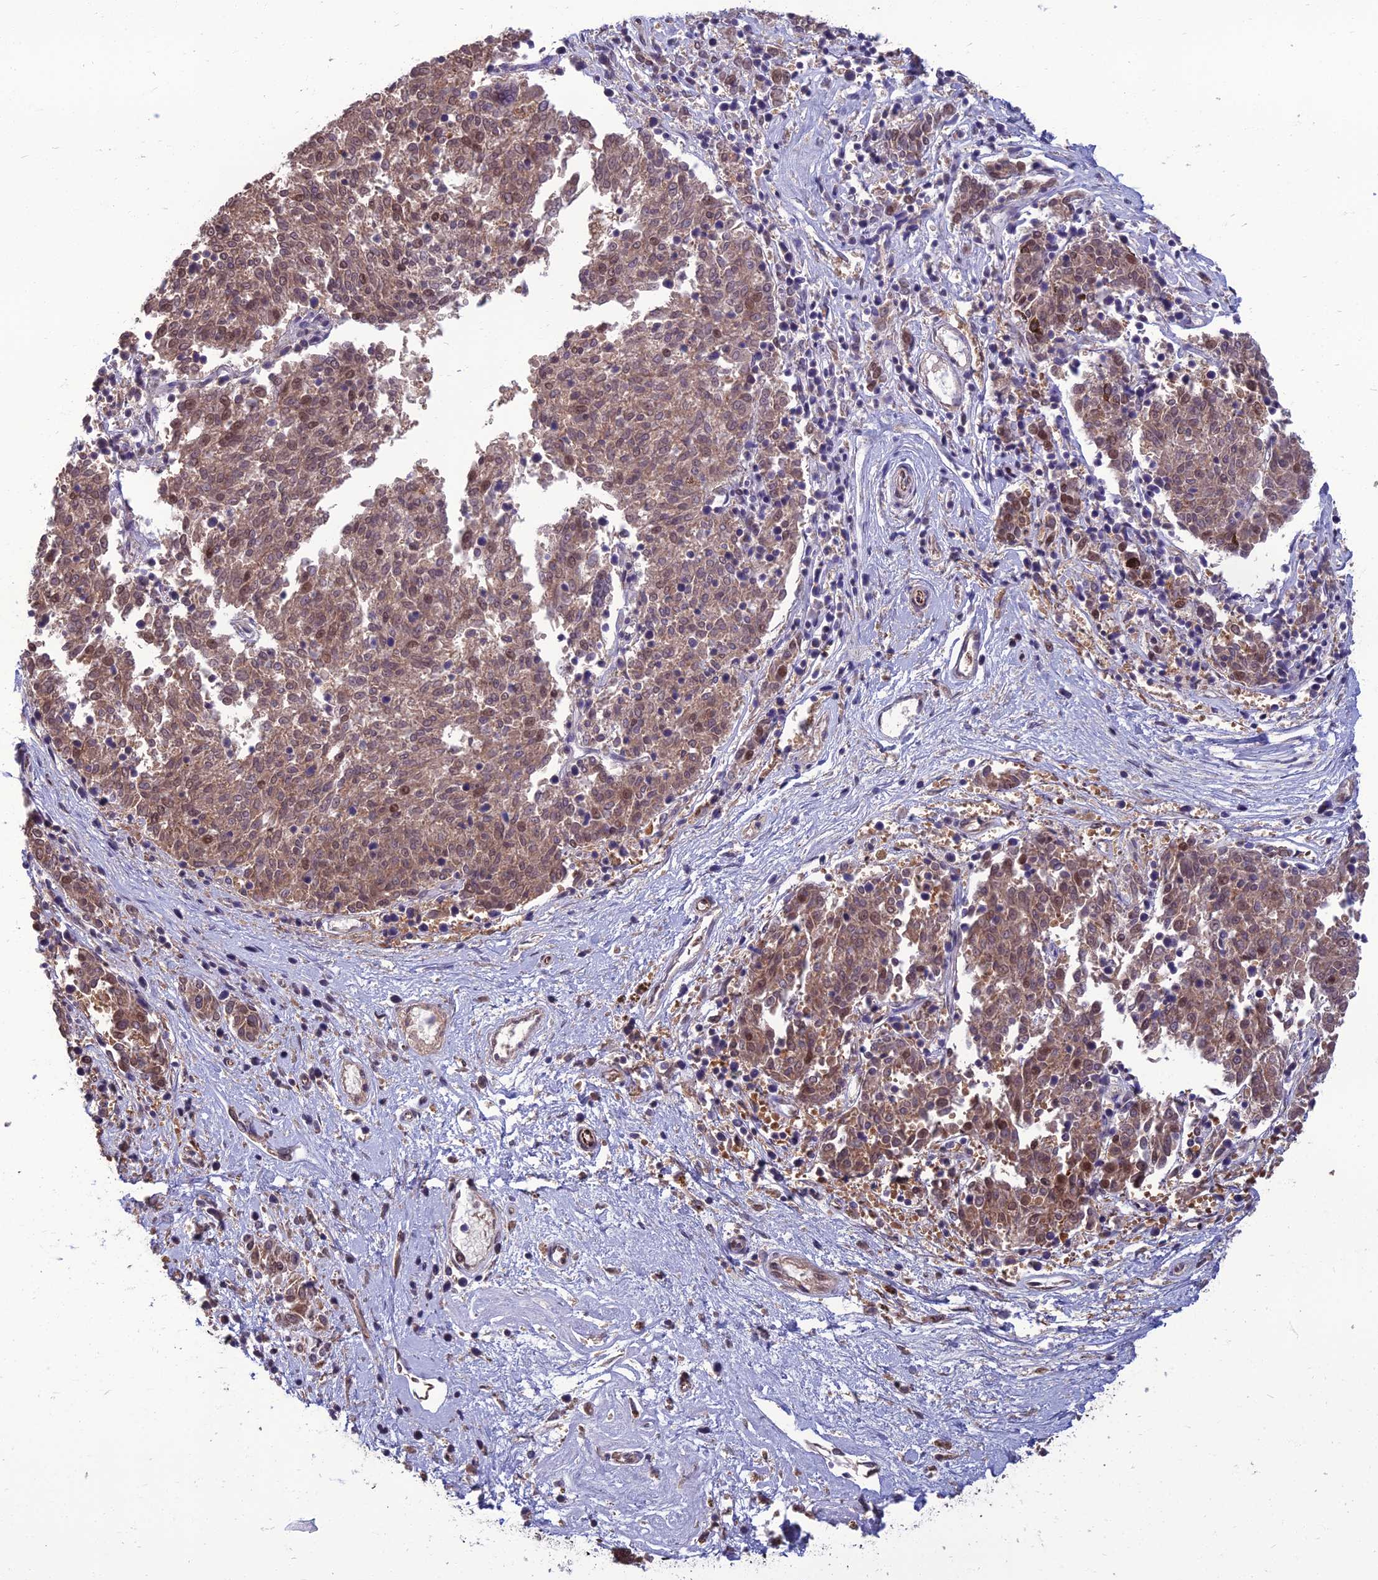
{"staining": {"intensity": "moderate", "quantity": ">75%", "location": "cytoplasmic/membranous,nuclear"}, "tissue": "melanoma", "cell_type": "Tumor cells", "image_type": "cancer", "snomed": [{"axis": "morphology", "description": "Malignant melanoma, NOS"}, {"axis": "topography", "description": "Skin"}], "caption": "Immunohistochemistry (IHC) of human melanoma displays medium levels of moderate cytoplasmic/membranous and nuclear staining in approximately >75% of tumor cells.", "gene": "NR4A3", "patient": {"sex": "female", "age": 72}}